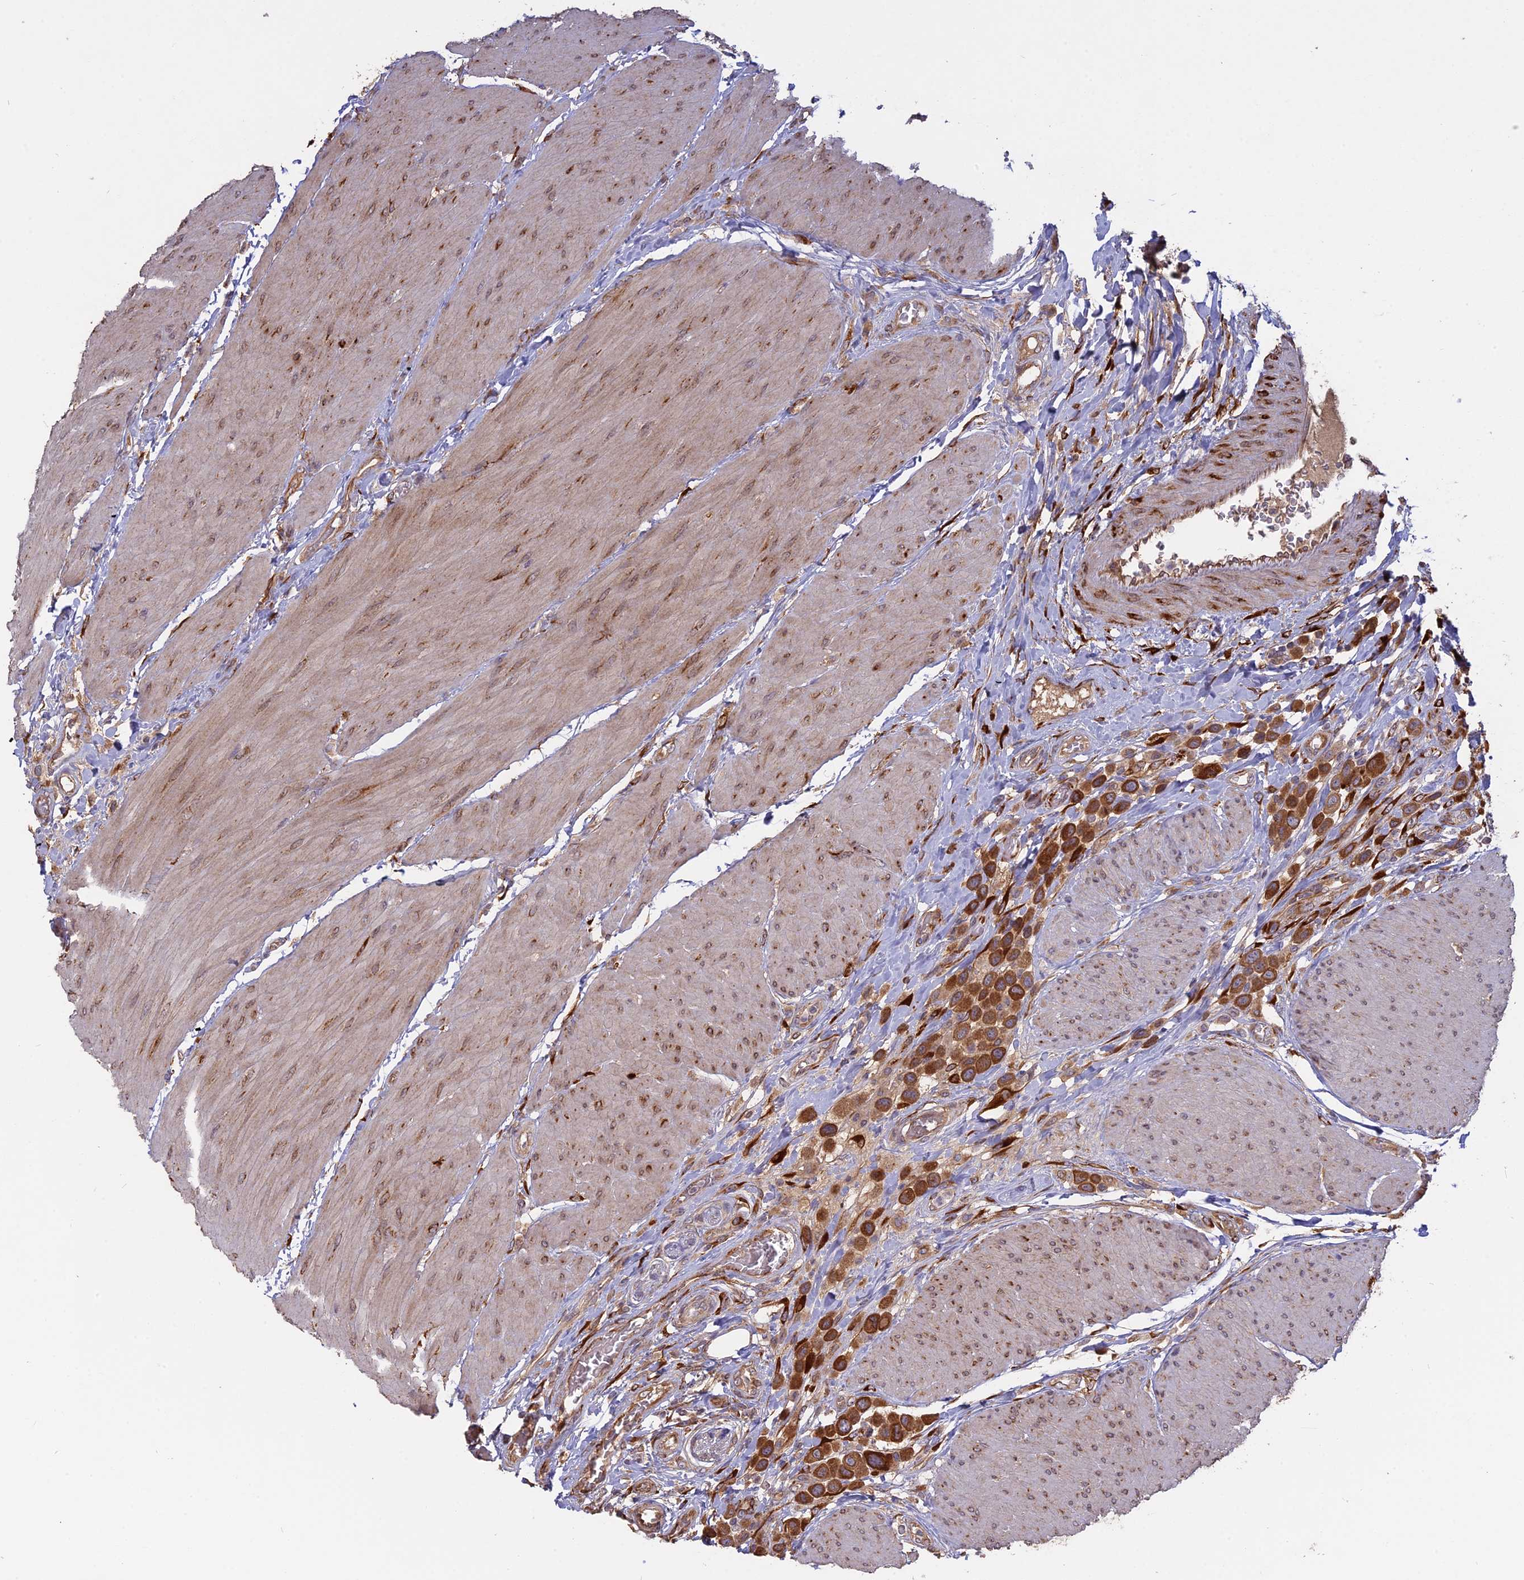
{"staining": {"intensity": "strong", "quantity": ">75%", "location": "cytoplasmic/membranous"}, "tissue": "urothelial cancer", "cell_type": "Tumor cells", "image_type": "cancer", "snomed": [{"axis": "morphology", "description": "Urothelial carcinoma, High grade"}, {"axis": "topography", "description": "Urinary bladder"}], "caption": "This photomicrograph shows immunohistochemistry staining of human urothelial carcinoma (high-grade), with high strong cytoplasmic/membranous positivity in about >75% of tumor cells.", "gene": "PPIC", "patient": {"sex": "male", "age": 50}}